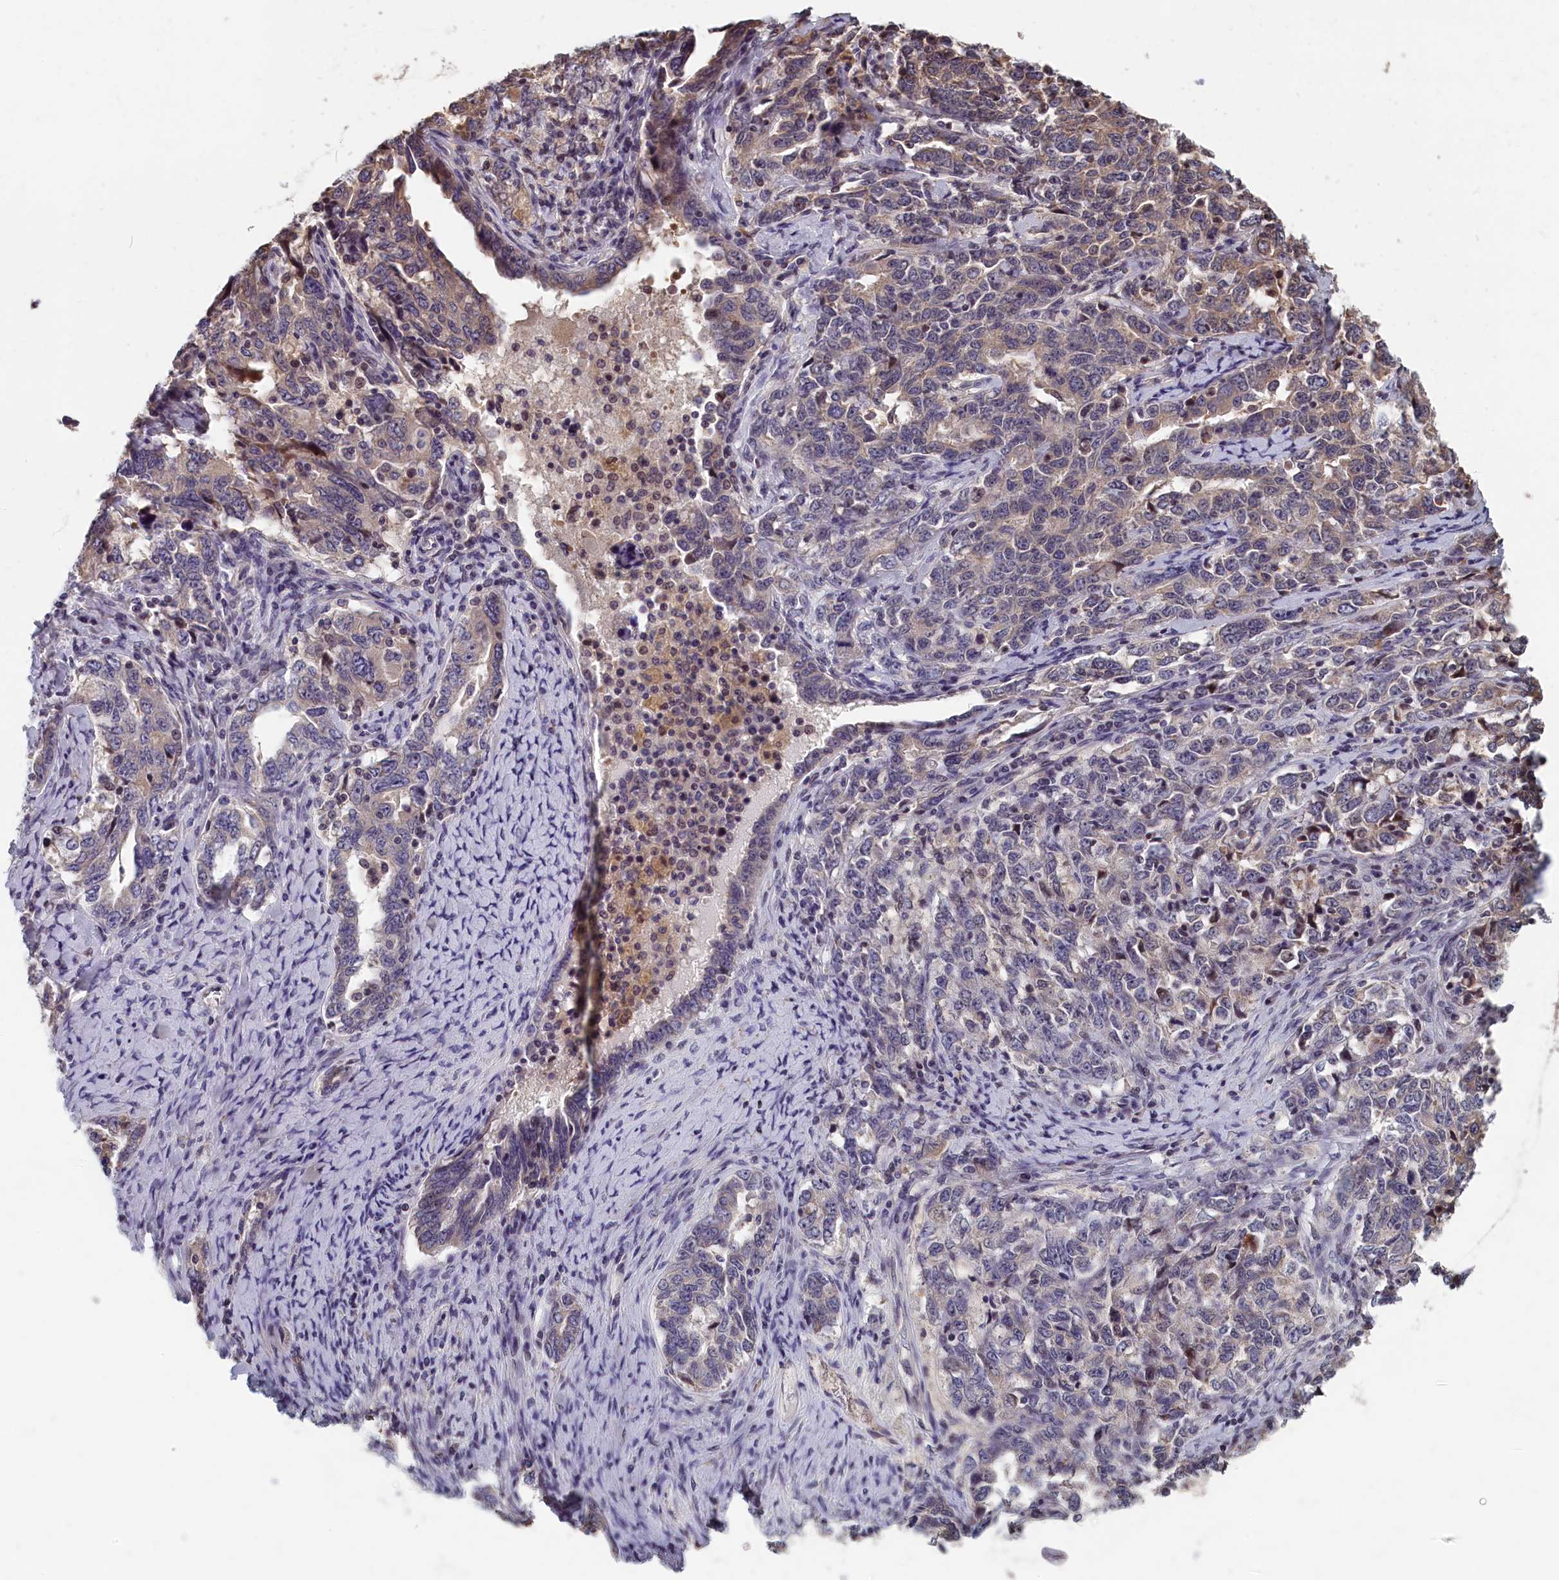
{"staining": {"intensity": "weak", "quantity": "<25%", "location": "cytoplasmic/membranous"}, "tissue": "ovarian cancer", "cell_type": "Tumor cells", "image_type": "cancer", "snomed": [{"axis": "morphology", "description": "Carcinoma, endometroid"}, {"axis": "topography", "description": "Ovary"}], "caption": "IHC of human endometroid carcinoma (ovarian) exhibits no staining in tumor cells. (DAB immunohistochemistry visualized using brightfield microscopy, high magnification).", "gene": "TMEM116", "patient": {"sex": "female", "age": 62}}